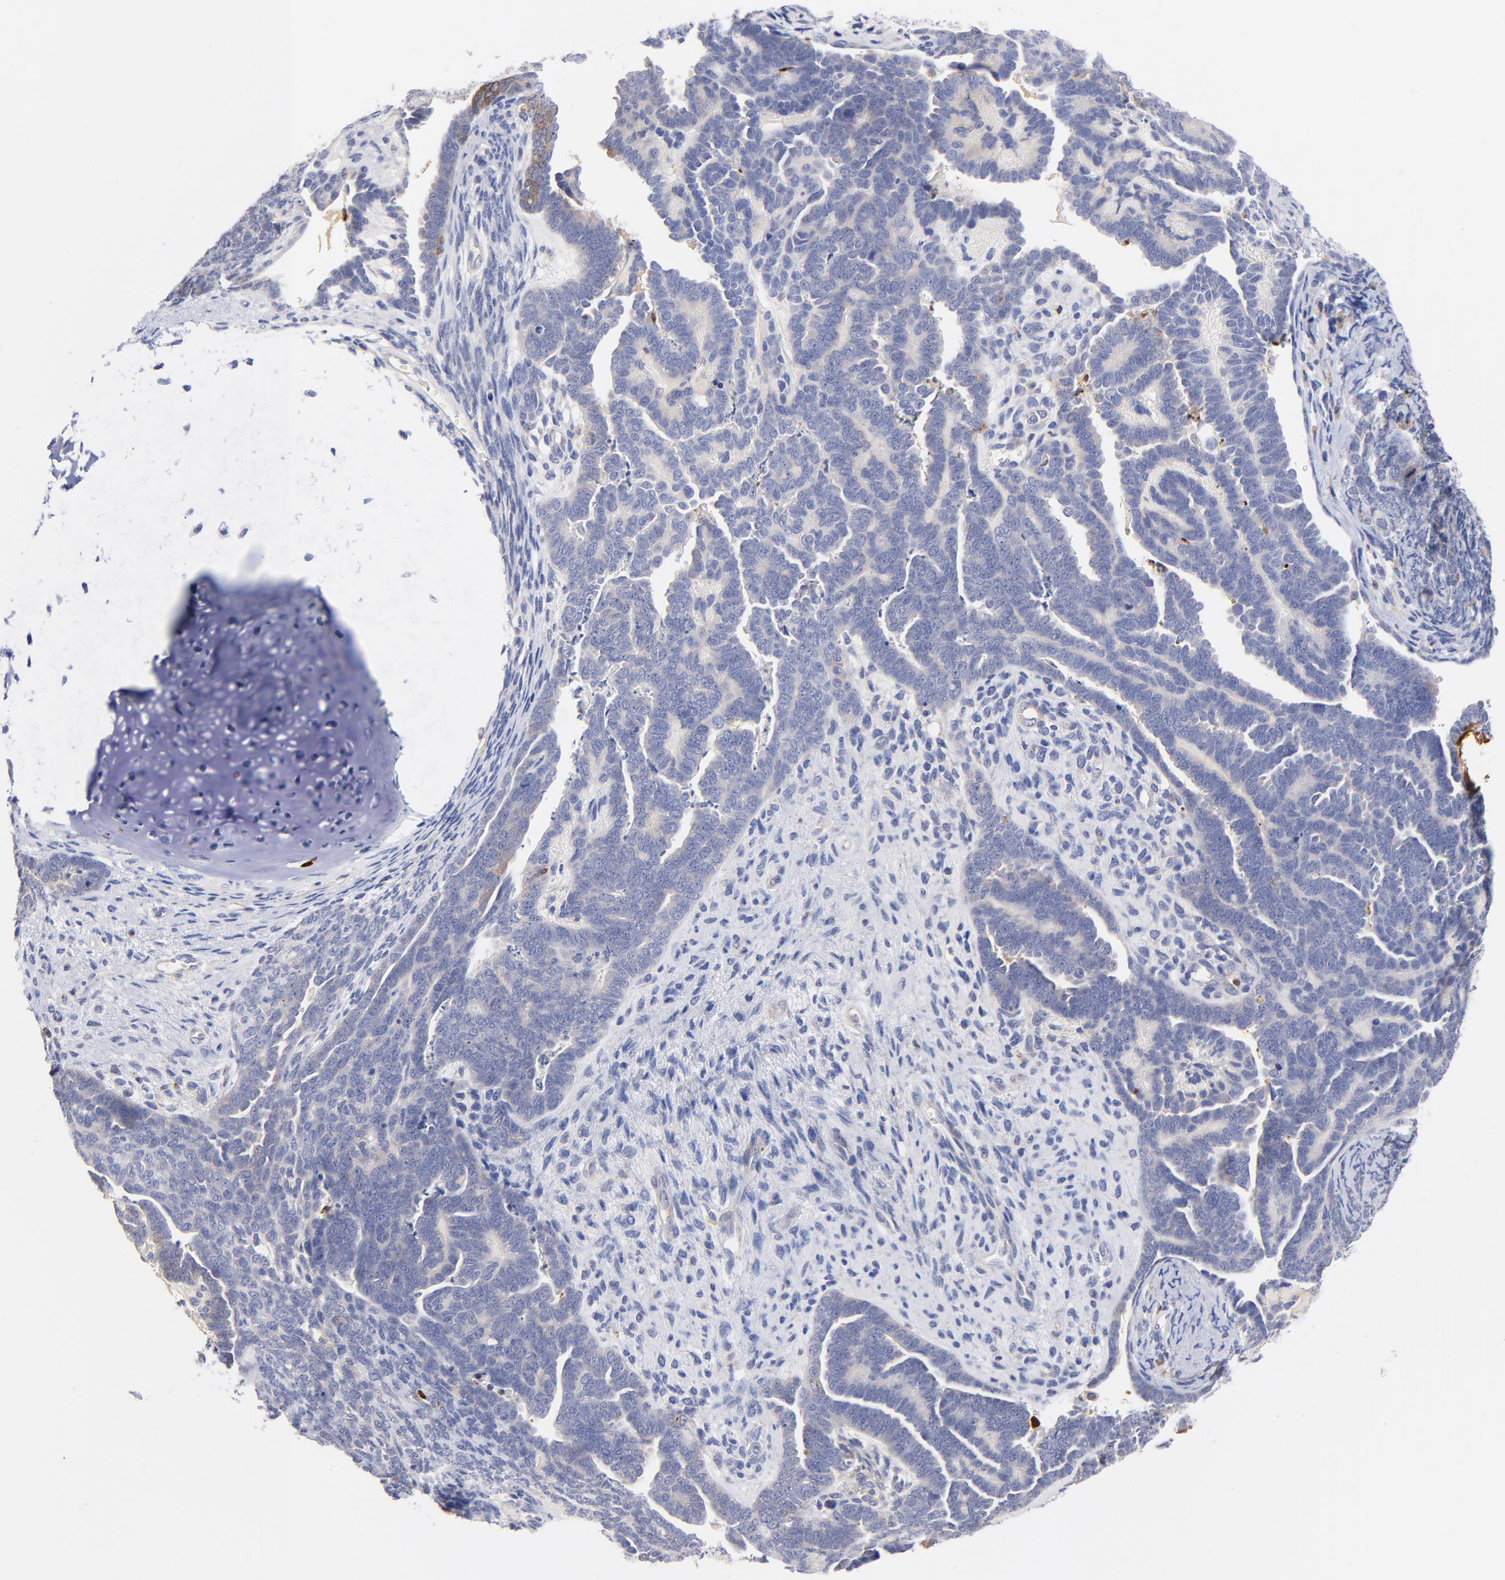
{"staining": {"intensity": "negative", "quantity": "none", "location": "none"}, "tissue": "endometrial cancer", "cell_type": "Tumor cells", "image_type": "cancer", "snomed": [{"axis": "morphology", "description": "Neoplasm, malignant, NOS"}, {"axis": "topography", "description": "Endometrium"}], "caption": "An IHC histopathology image of endometrial malignant neoplasm is shown. There is no staining in tumor cells of endometrial malignant neoplasm. (DAB (3,3'-diaminobenzidine) IHC, high magnification).", "gene": "KREMEN2", "patient": {"sex": "female", "age": 74}}